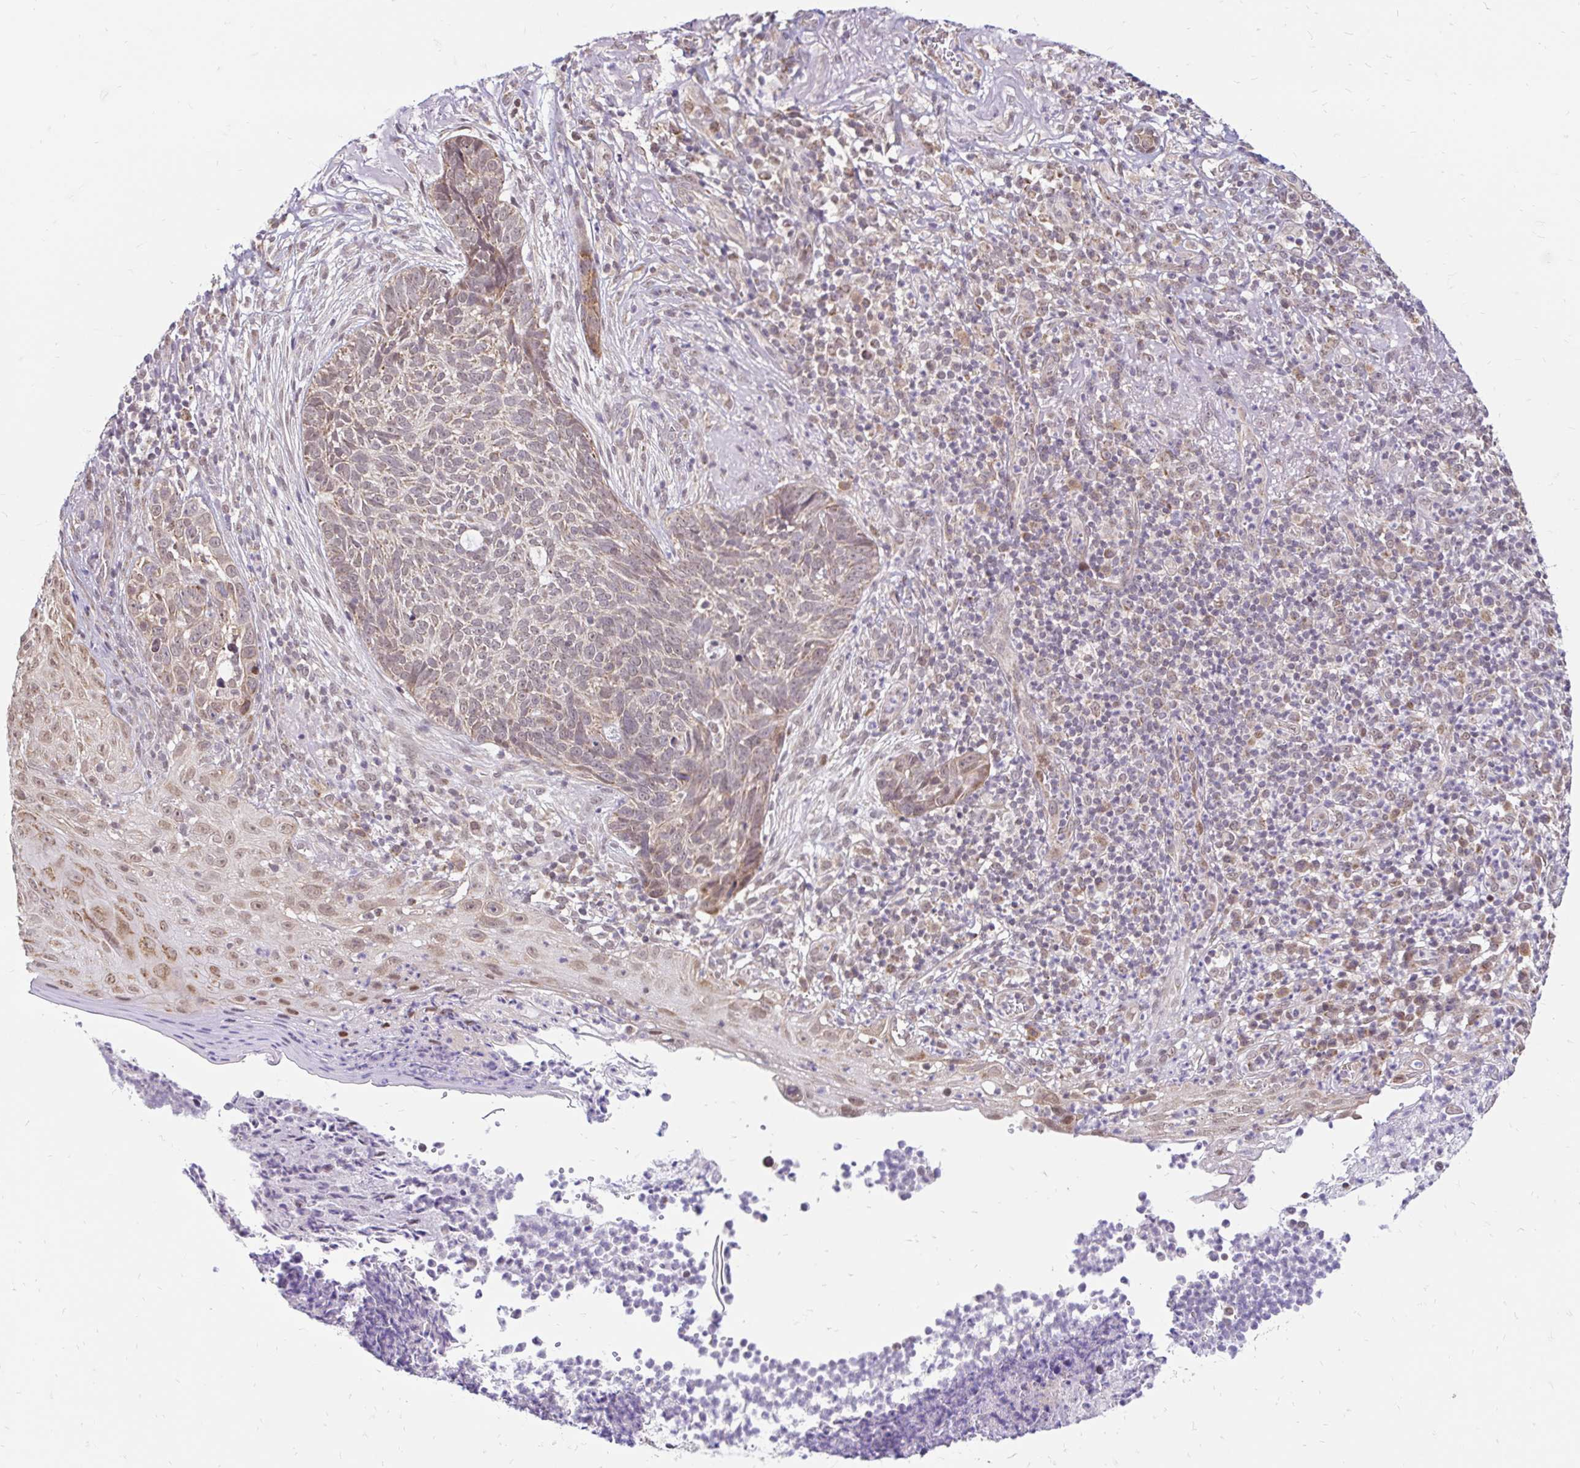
{"staining": {"intensity": "weak", "quantity": ">75%", "location": "cytoplasmic/membranous"}, "tissue": "skin cancer", "cell_type": "Tumor cells", "image_type": "cancer", "snomed": [{"axis": "morphology", "description": "Basal cell carcinoma"}, {"axis": "topography", "description": "Skin"}, {"axis": "topography", "description": "Skin of face"}], "caption": "Immunohistochemistry (IHC) of skin cancer reveals low levels of weak cytoplasmic/membranous staining in about >75% of tumor cells. Immunohistochemistry (IHC) stains the protein of interest in brown and the nuclei are stained blue.", "gene": "TIMM50", "patient": {"sex": "female", "age": 95}}